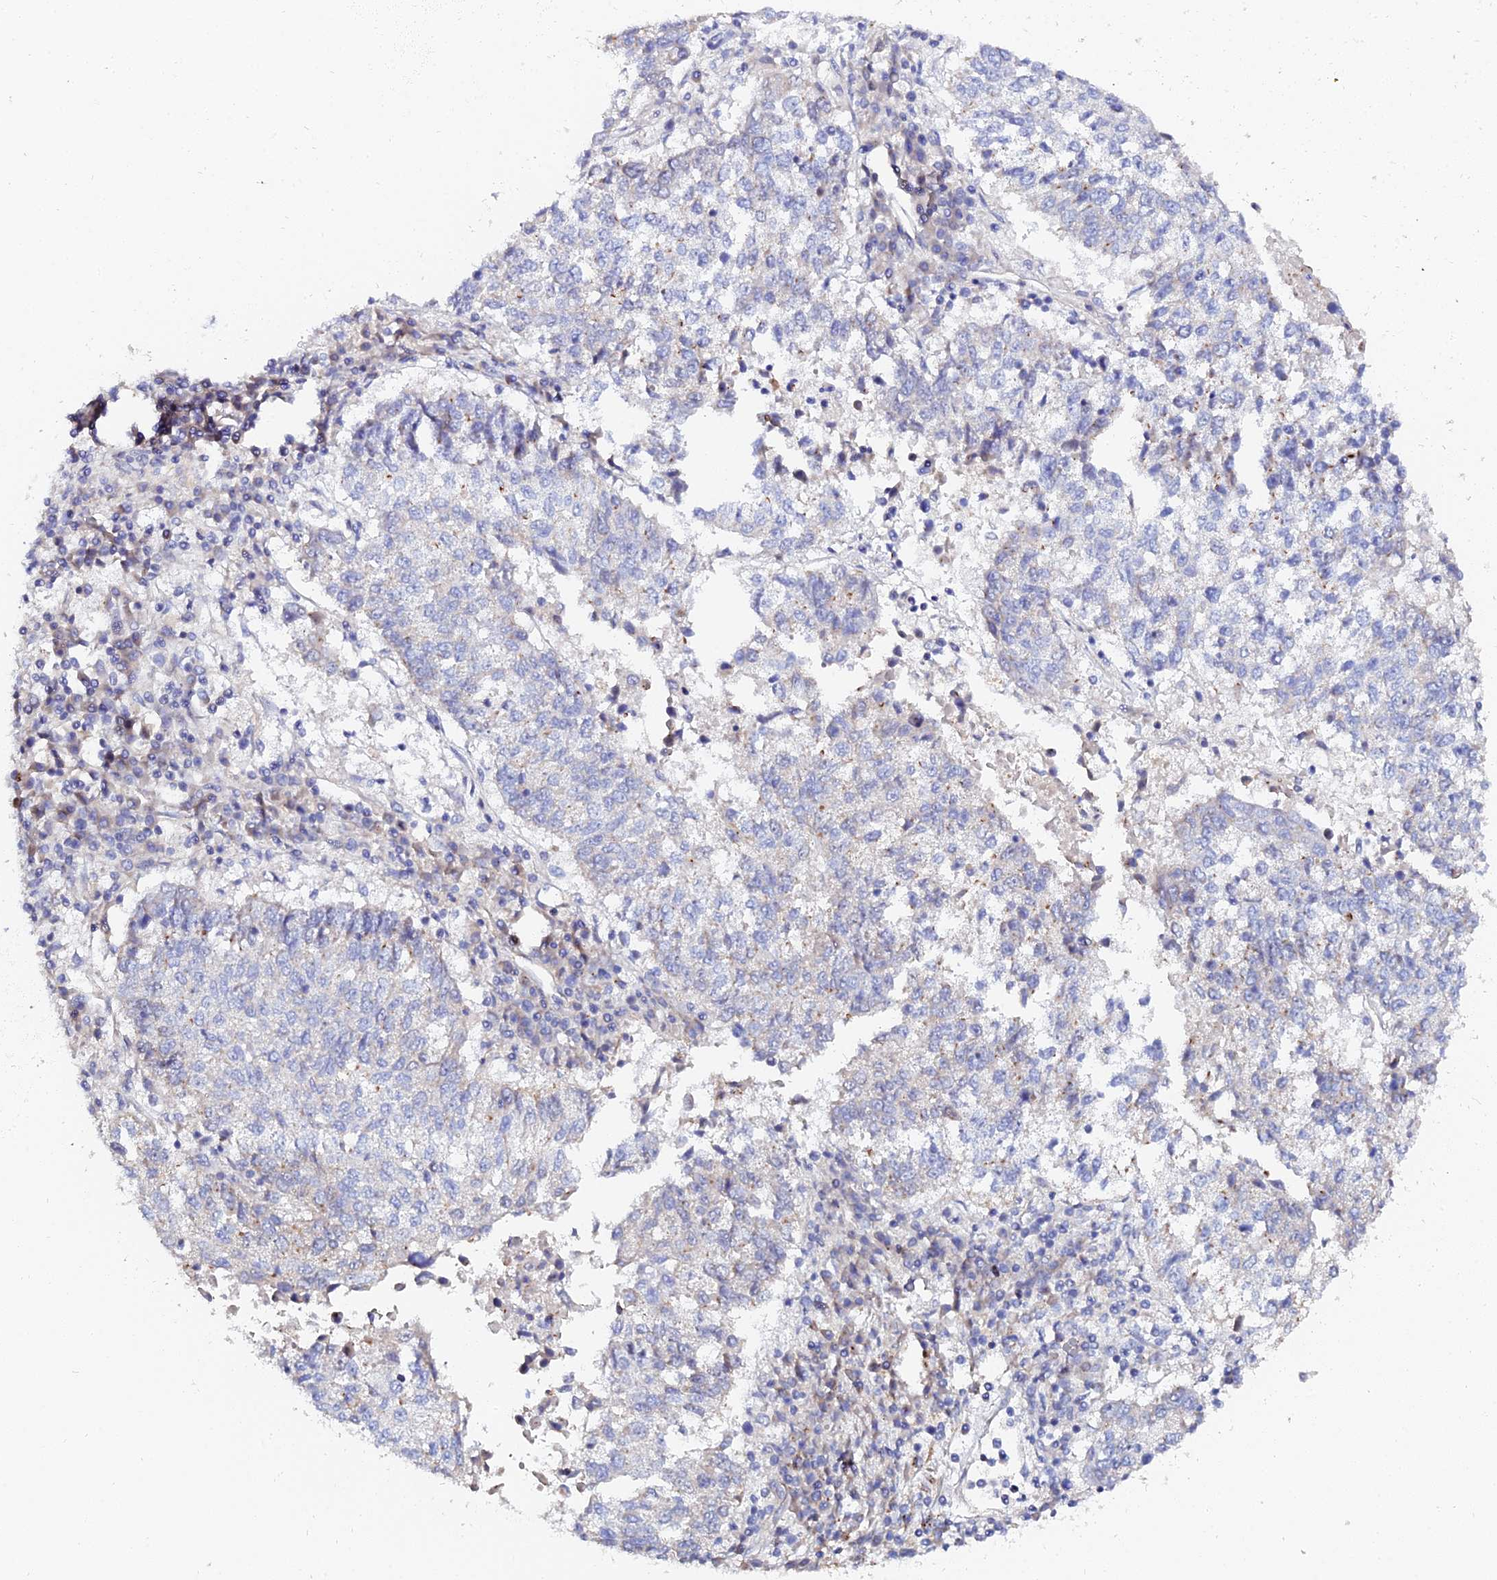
{"staining": {"intensity": "negative", "quantity": "none", "location": "none"}, "tissue": "lung cancer", "cell_type": "Tumor cells", "image_type": "cancer", "snomed": [{"axis": "morphology", "description": "Squamous cell carcinoma, NOS"}, {"axis": "topography", "description": "Lung"}], "caption": "Tumor cells are negative for brown protein staining in squamous cell carcinoma (lung). (Brightfield microscopy of DAB (3,3'-diaminobenzidine) immunohistochemistry (IHC) at high magnification).", "gene": "APOBEC3H", "patient": {"sex": "male", "age": 73}}